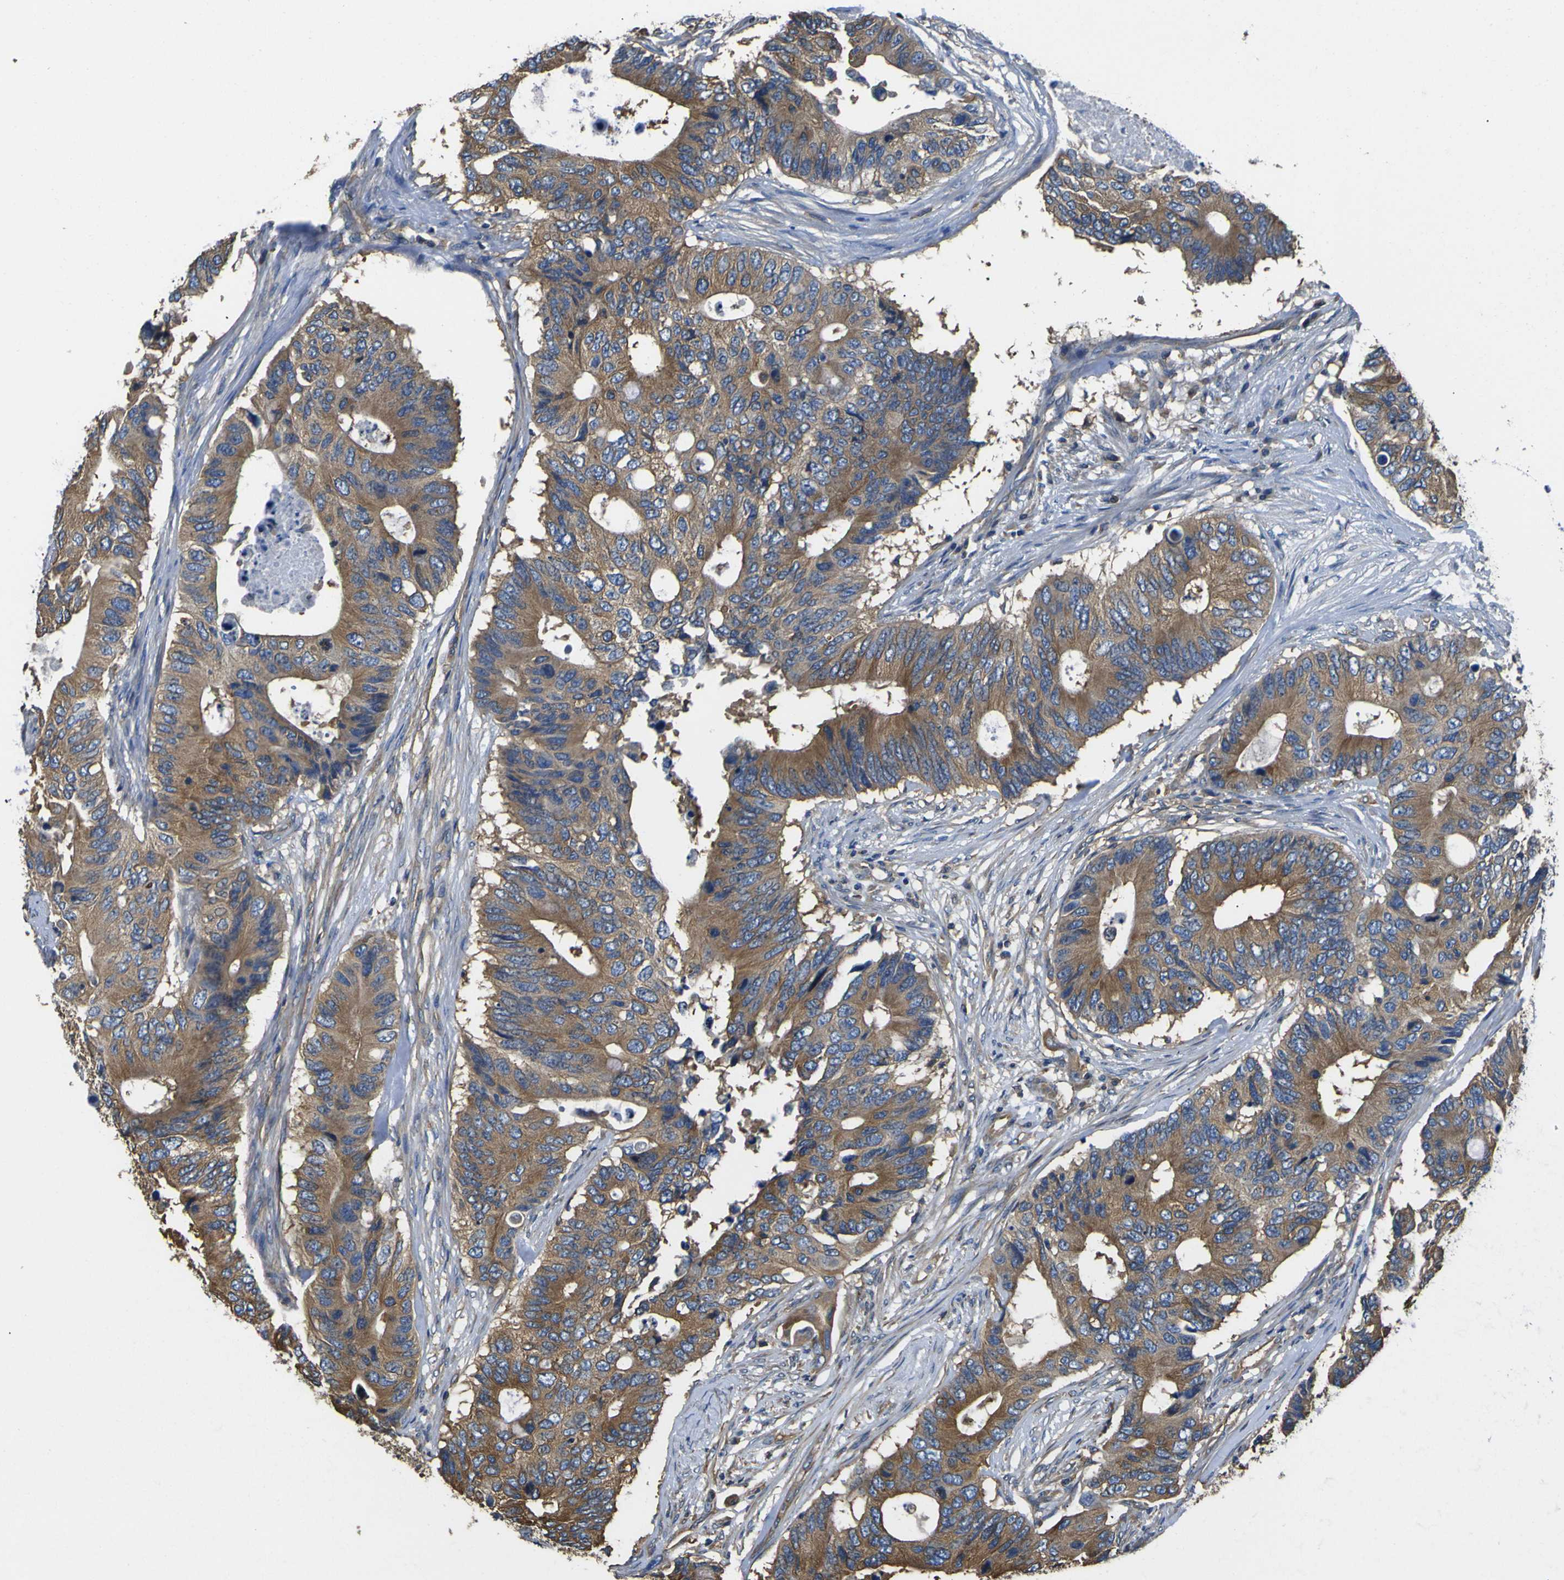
{"staining": {"intensity": "moderate", "quantity": ">75%", "location": "cytoplasmic/membranous"}, "tissue": "colorectal cancer", "cell_type": "Tumor cells", "image_type": "cancer", "snomed": [{"axis": "morphology", "description": "Adenocarcinoma, NOS"}, {"axis": "topography", "description": "Colon"}], "caption": "IHC (DAB (3,3'-diaminobenzidine)) staining of colorectal cancer reveals moderate cytoplasmic/membranous protein positivity in approximately >75% of tumor cells.", "gene": "TUBB", "patient": {"sex": "male", "age": 71}}